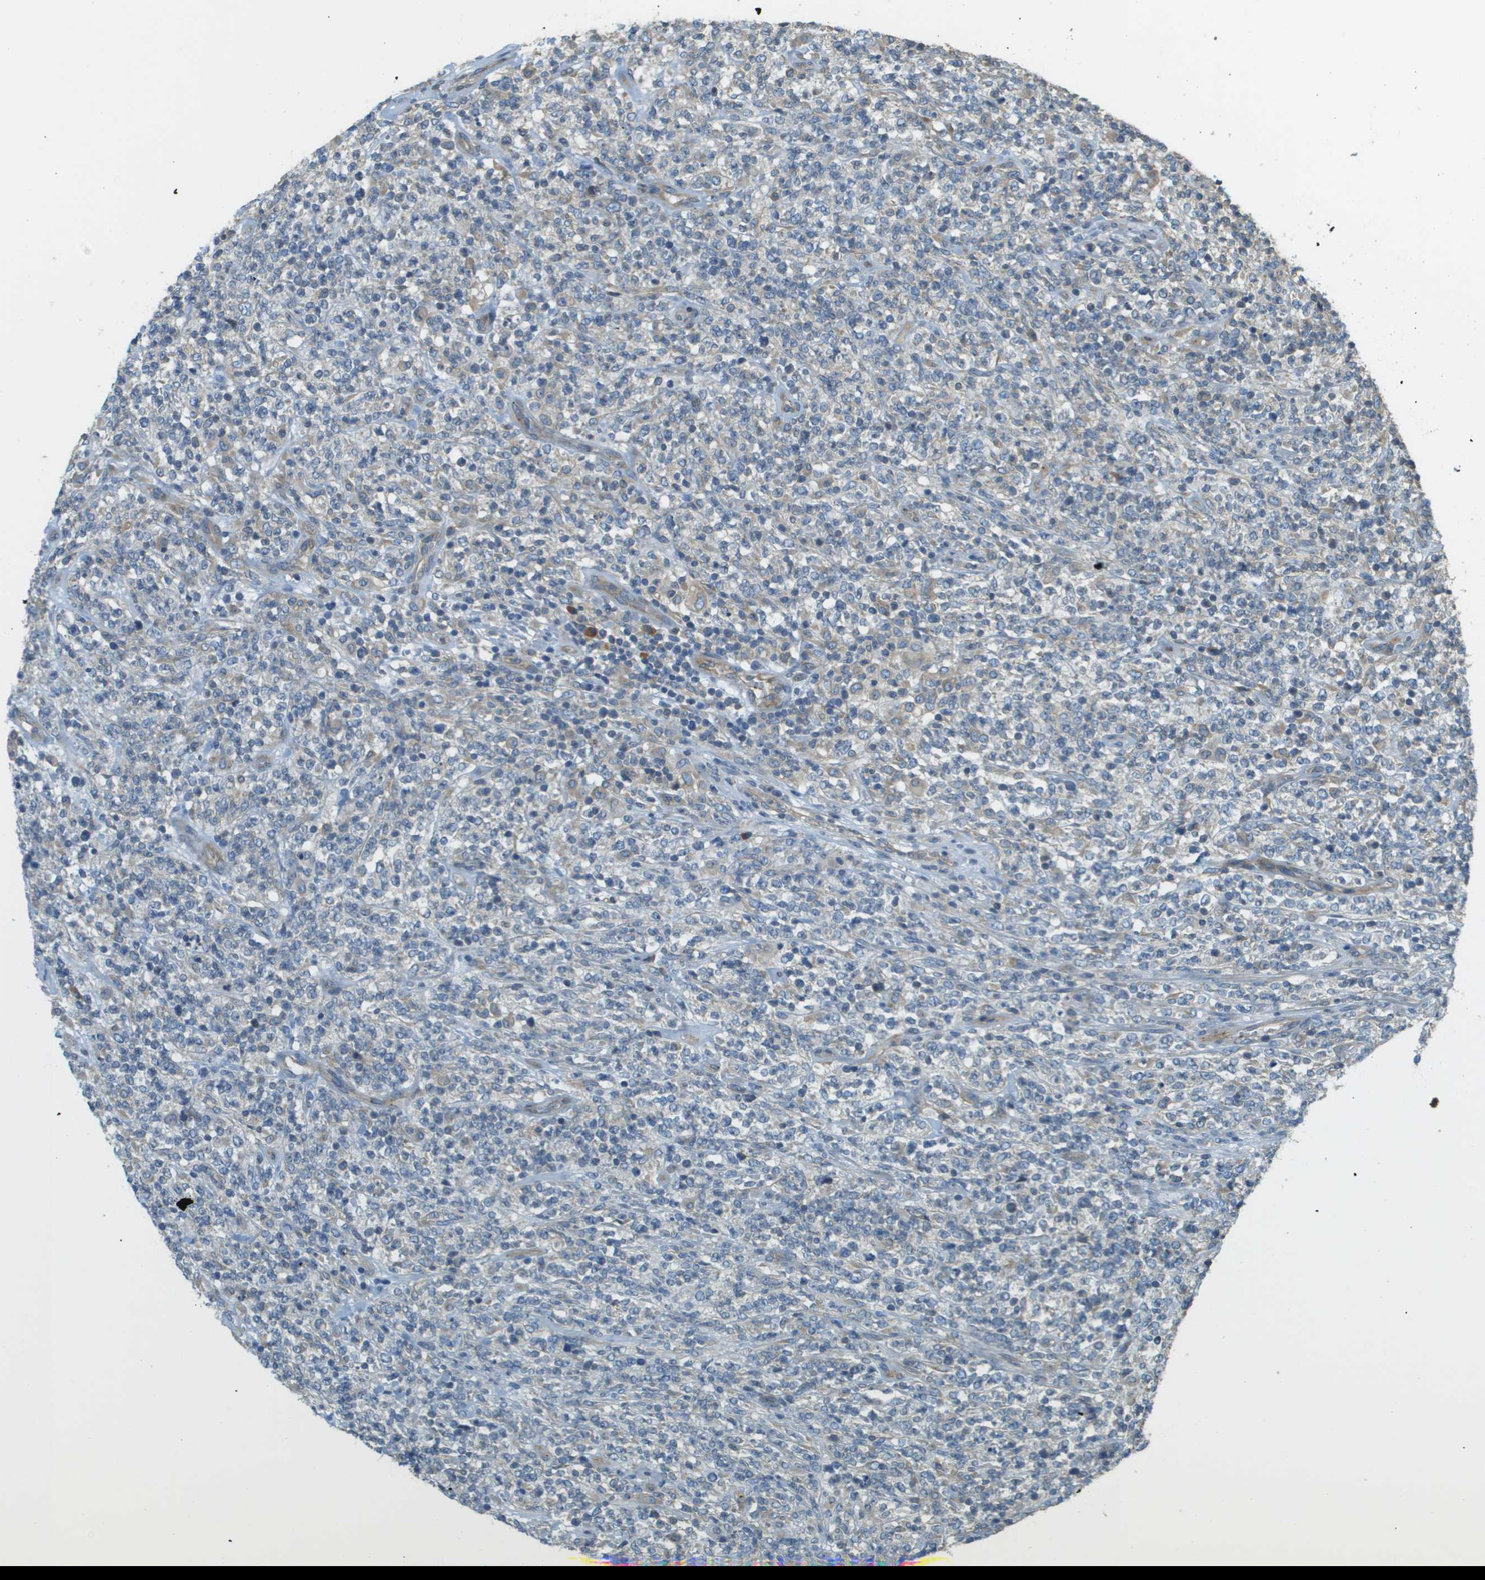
{"staining": {"intensity": "negative", "quantity": "none", "location": "none"}, "tissue": "lymphoma", "cell_type": "Tumor cells", "image_type": "cancer", "snomed": [{"axis": "morphology", "description": "Malignant lymphoma, non-Hodgkin's type, High grade"}, {"axis": "topography", "description": "Soft tissue"}], "caption": "DAB (3,3'-diaminobenzidine) immunohistochemical staining of lymphoma demonstrates no significant positivity in tumor cells.", "gene": "DNAJB11", "patient": {"sex": "male", "age": 18}}